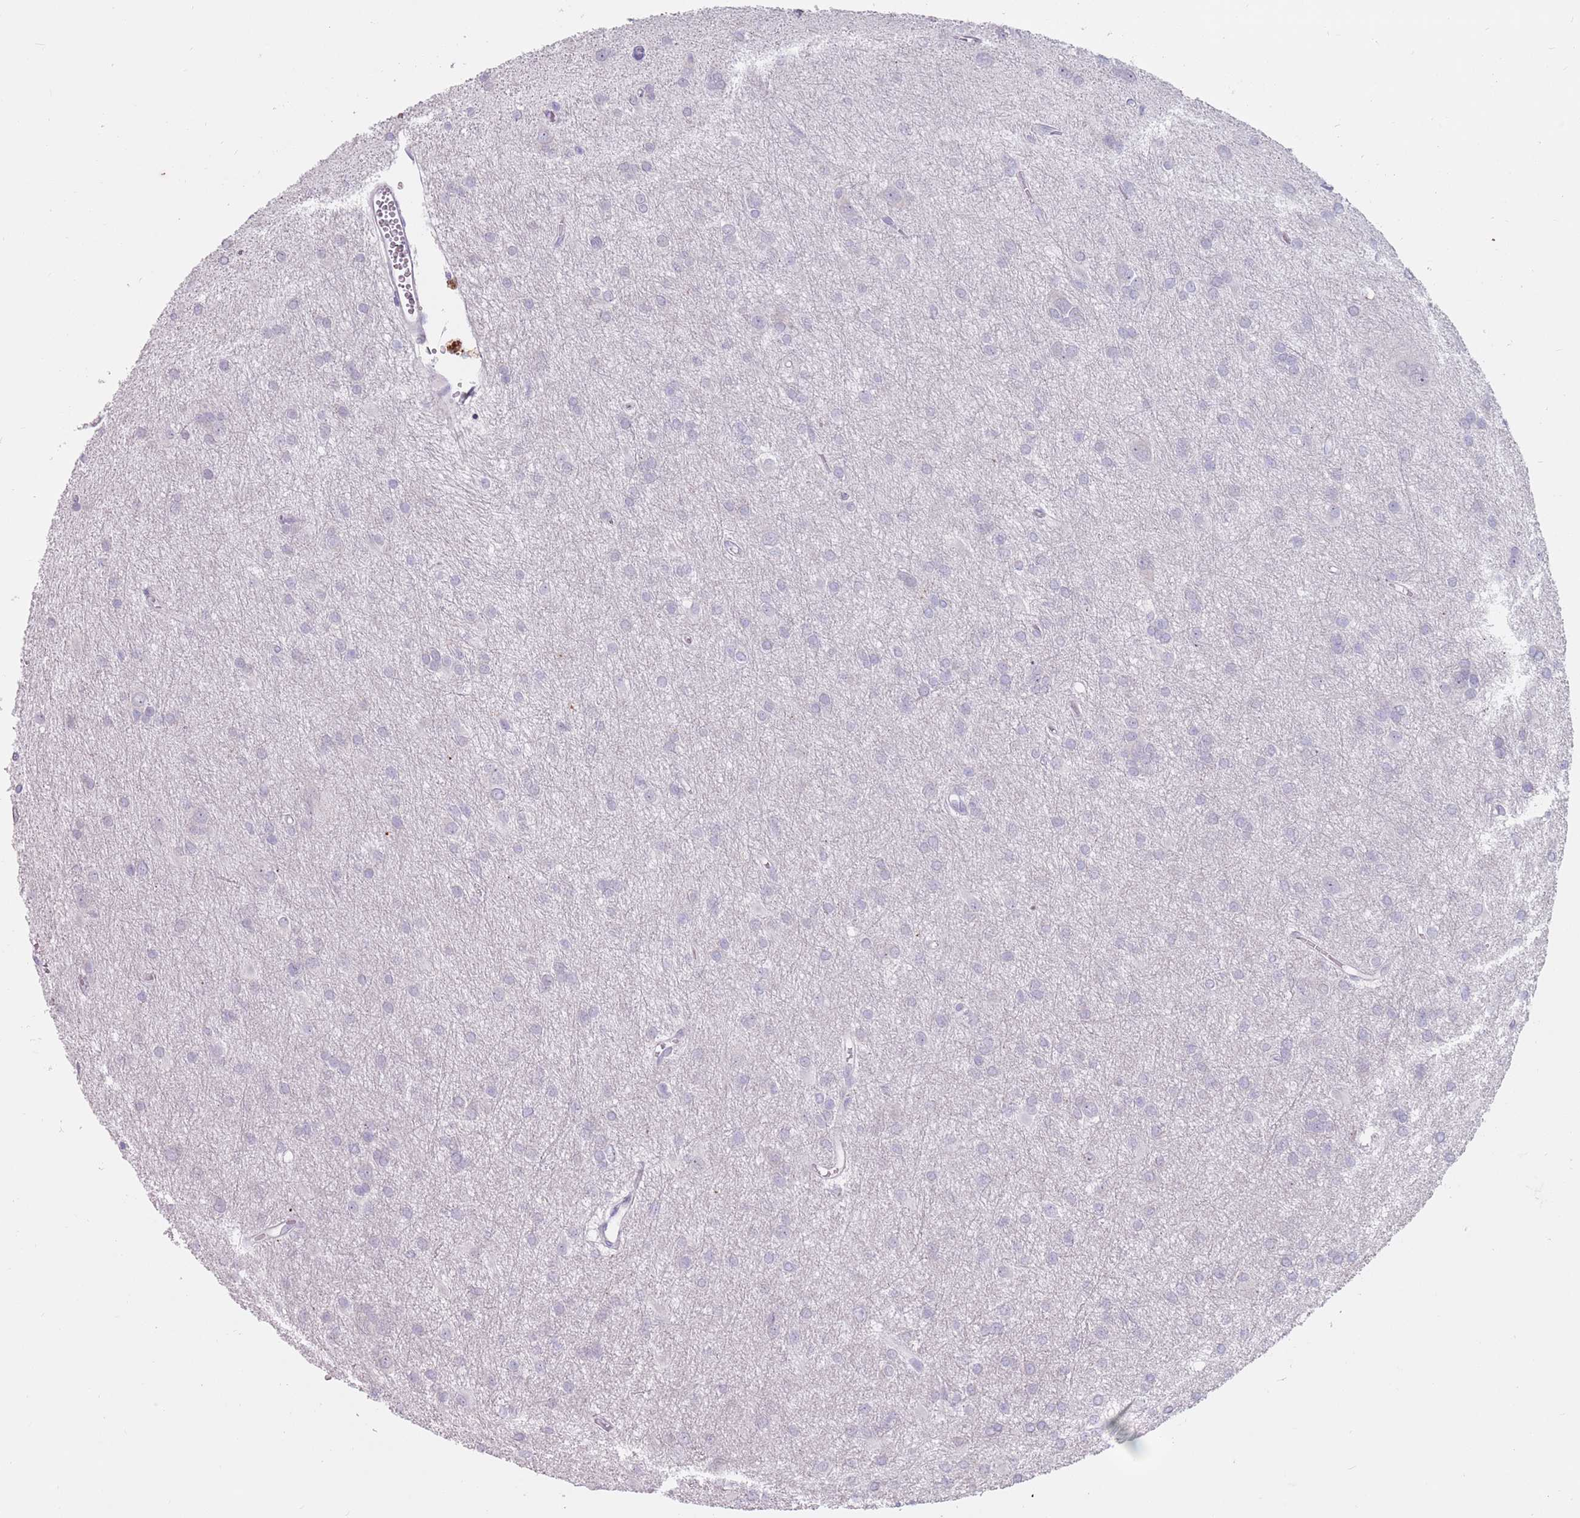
{"staining": {"intensity": "negative", "quantity": "none", "location": "none"}, "tissue": "glioma", "cell_type": "Tumor cells", "image_type": "cancer", "snomed": [{"axis": "morphology", "description": "Glioma, malignant, High grade"}, {"axis": "topography", "description": "Brain"}], "caption": "Micrograph shows no protein expression in tumor cells of malignant high-grade glioma tissue.", "gene": "DXO", "patient": {"sex": "female", "age": 50}}